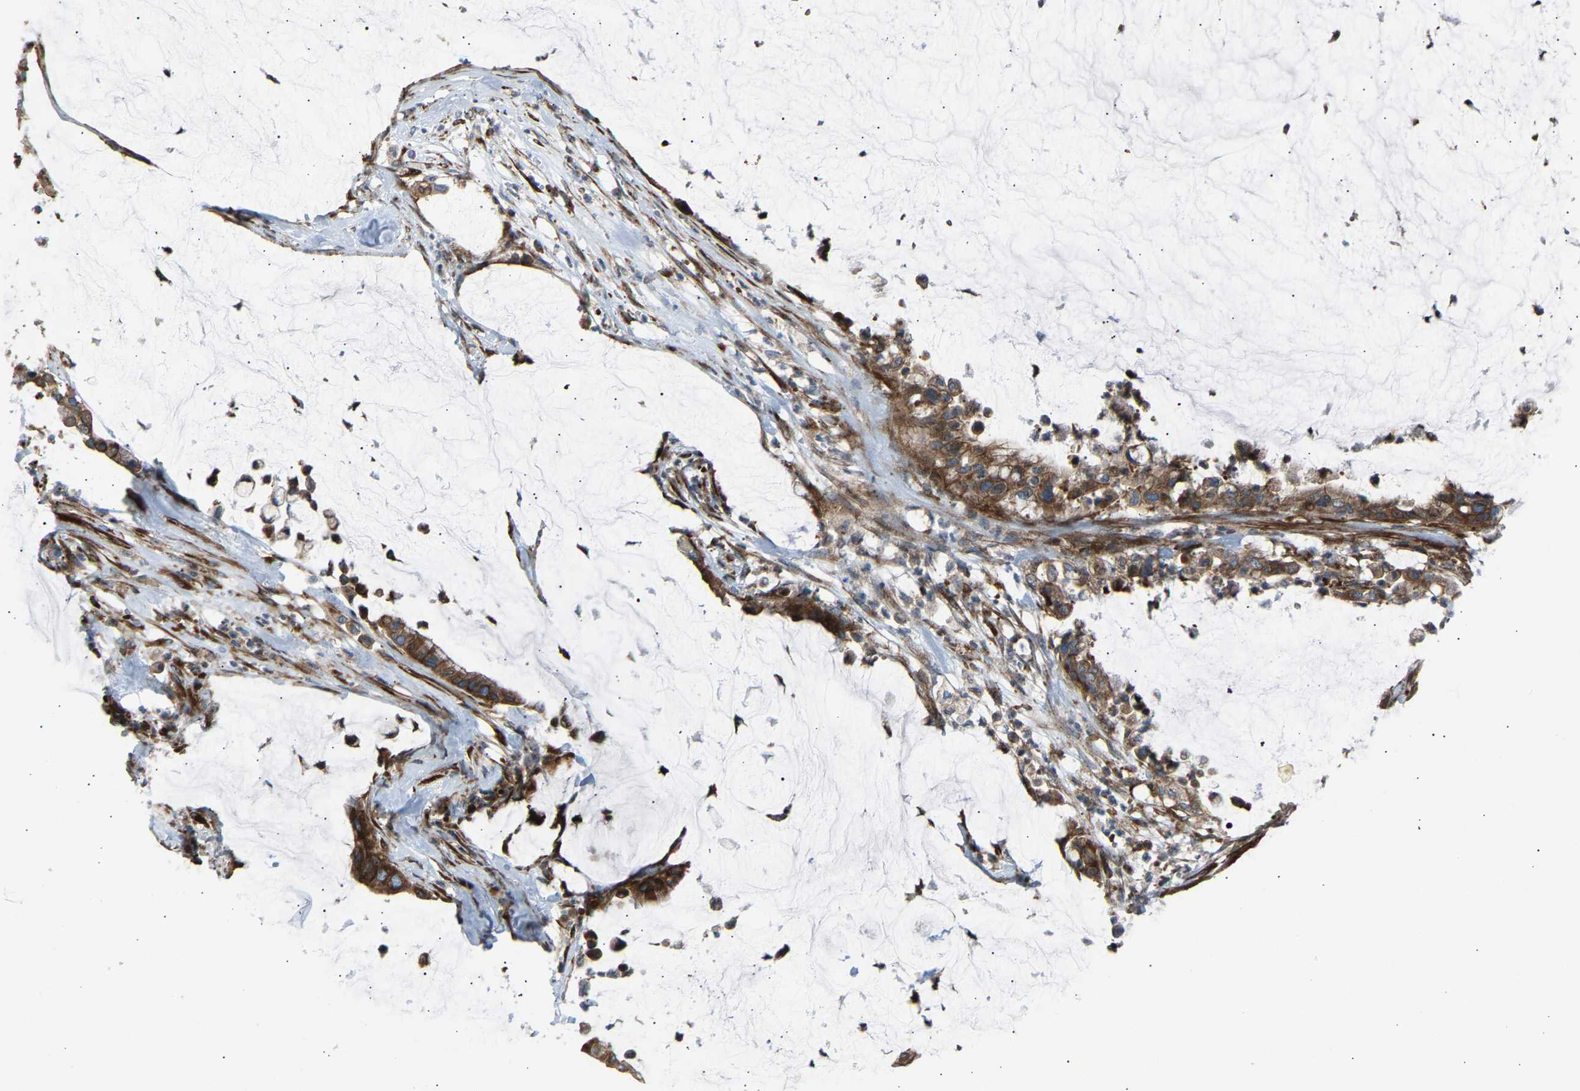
{"staining": {"intensity": "moderate", "quantity": ">75%", "location": "cytoplasmic/membranous"}, "tissue": "pancreatic cancer", "cell_type": "Tumor cells", "image_type": "cancer", "snomed": [{"axis": "morphology", "description": "Adenocarcinoma, NOS"}, {"axis": "topography", "description": "Pancreas"}], "caption": "Immunohistochemistry staining of pancreatic cancer (adenocarcinoma), which demonstrates medium levels of moderate cytoplasmic/membranous positivity in about >75% of tumor cells indicating moderate cytoplasmic/membranous protein positivity. The staining was performed using DAB (brown) for protein detection and nuclei were counterstained in hematoxylin (blue).", "gene": "VPS41", "patient": {"sex": "male", "age": 41}}